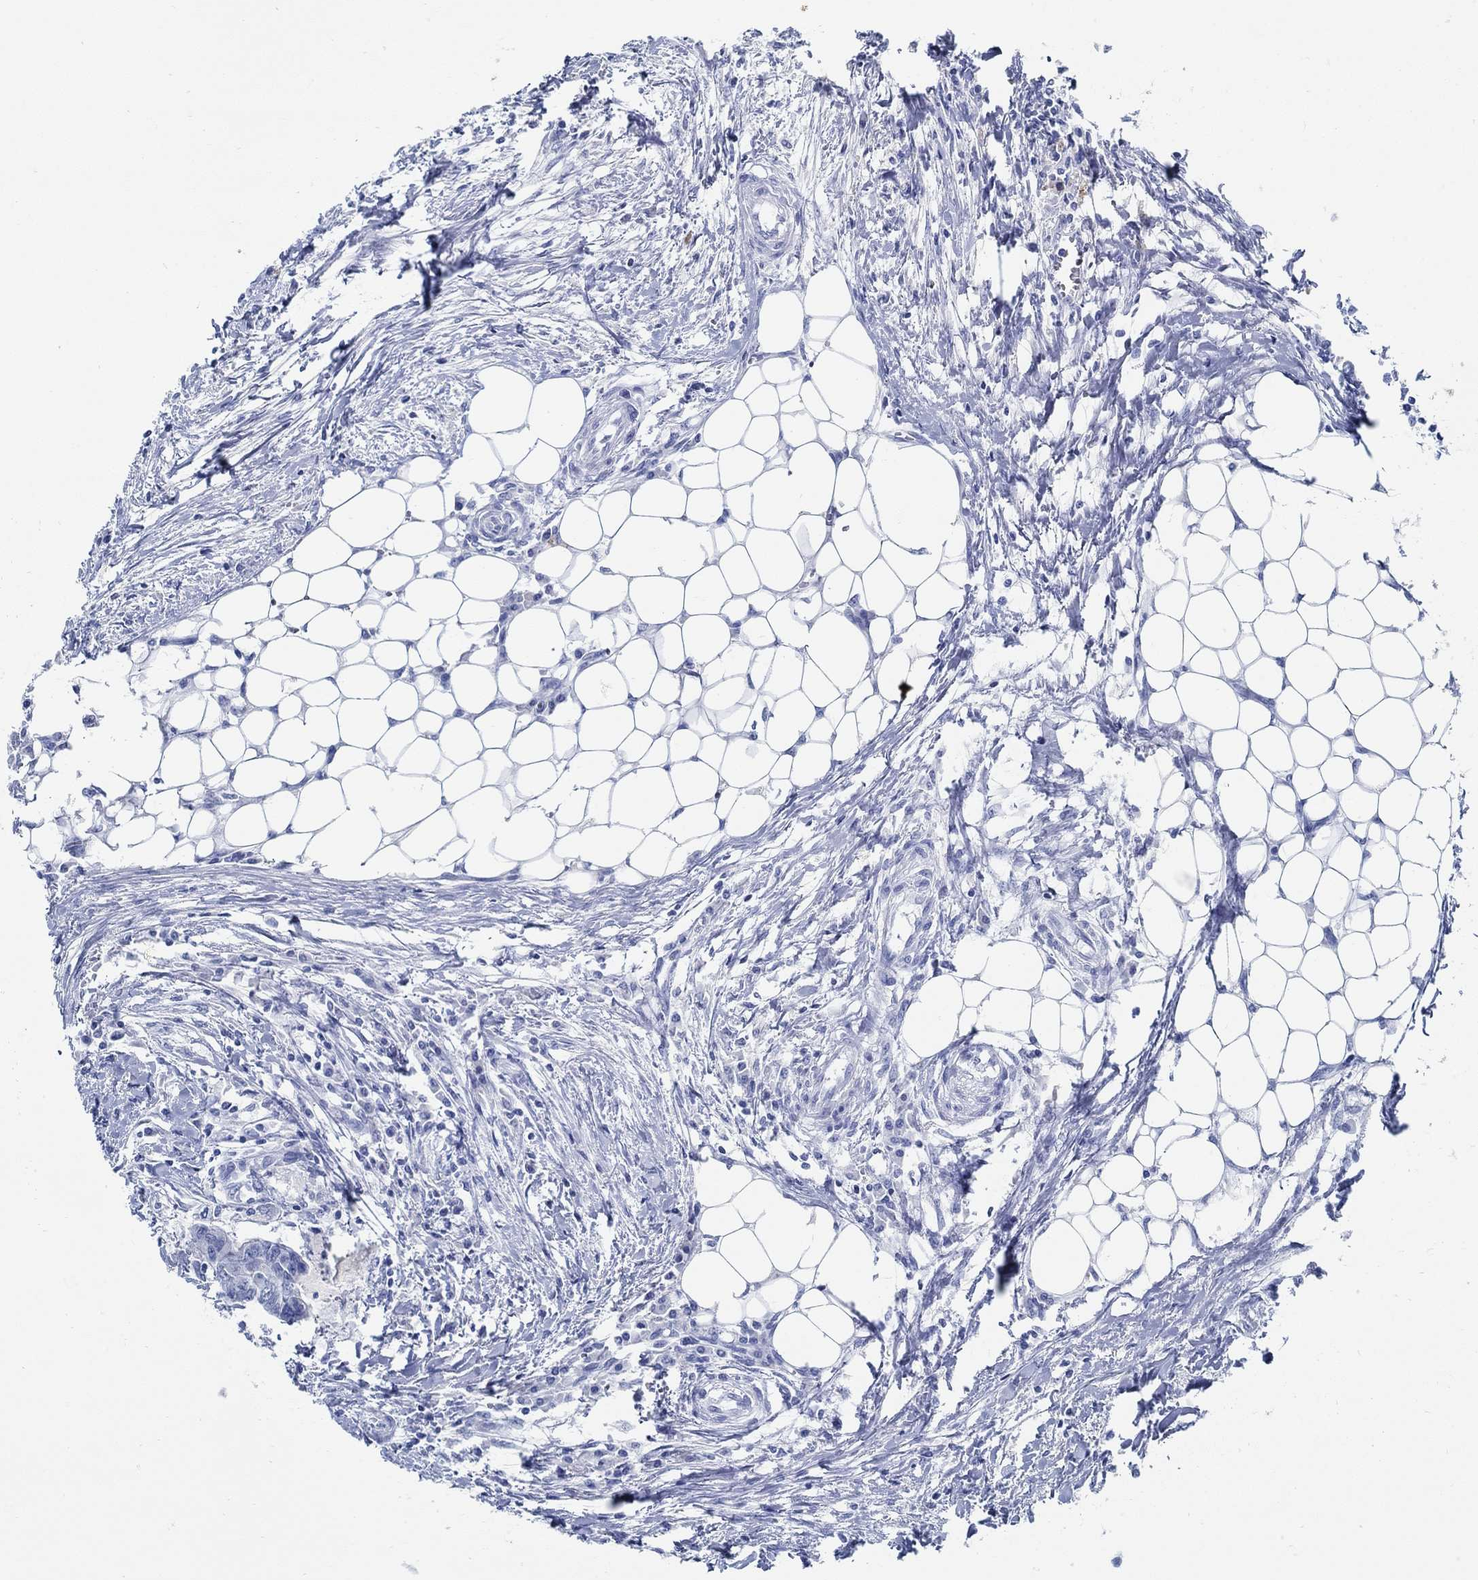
{"staining": {"intensity": "negative", "quantity": "none", "location": "none"}, "tissue": "colorectal cancer", "cell_type": "Tumor cells", "image_type": "cancer", "snomed": [{"axis": "morphology", "description": "Adenocarcinoma, NOS"}, {"axis": "topography", "description": "Colon"}], "caption": "Immunohistochemical staining of human colorectal adenocarcinoma reveals no significant positivity in tumor cells.", "gene": "SLC45A1", "patient": {"sex": "male", "age": 53}}